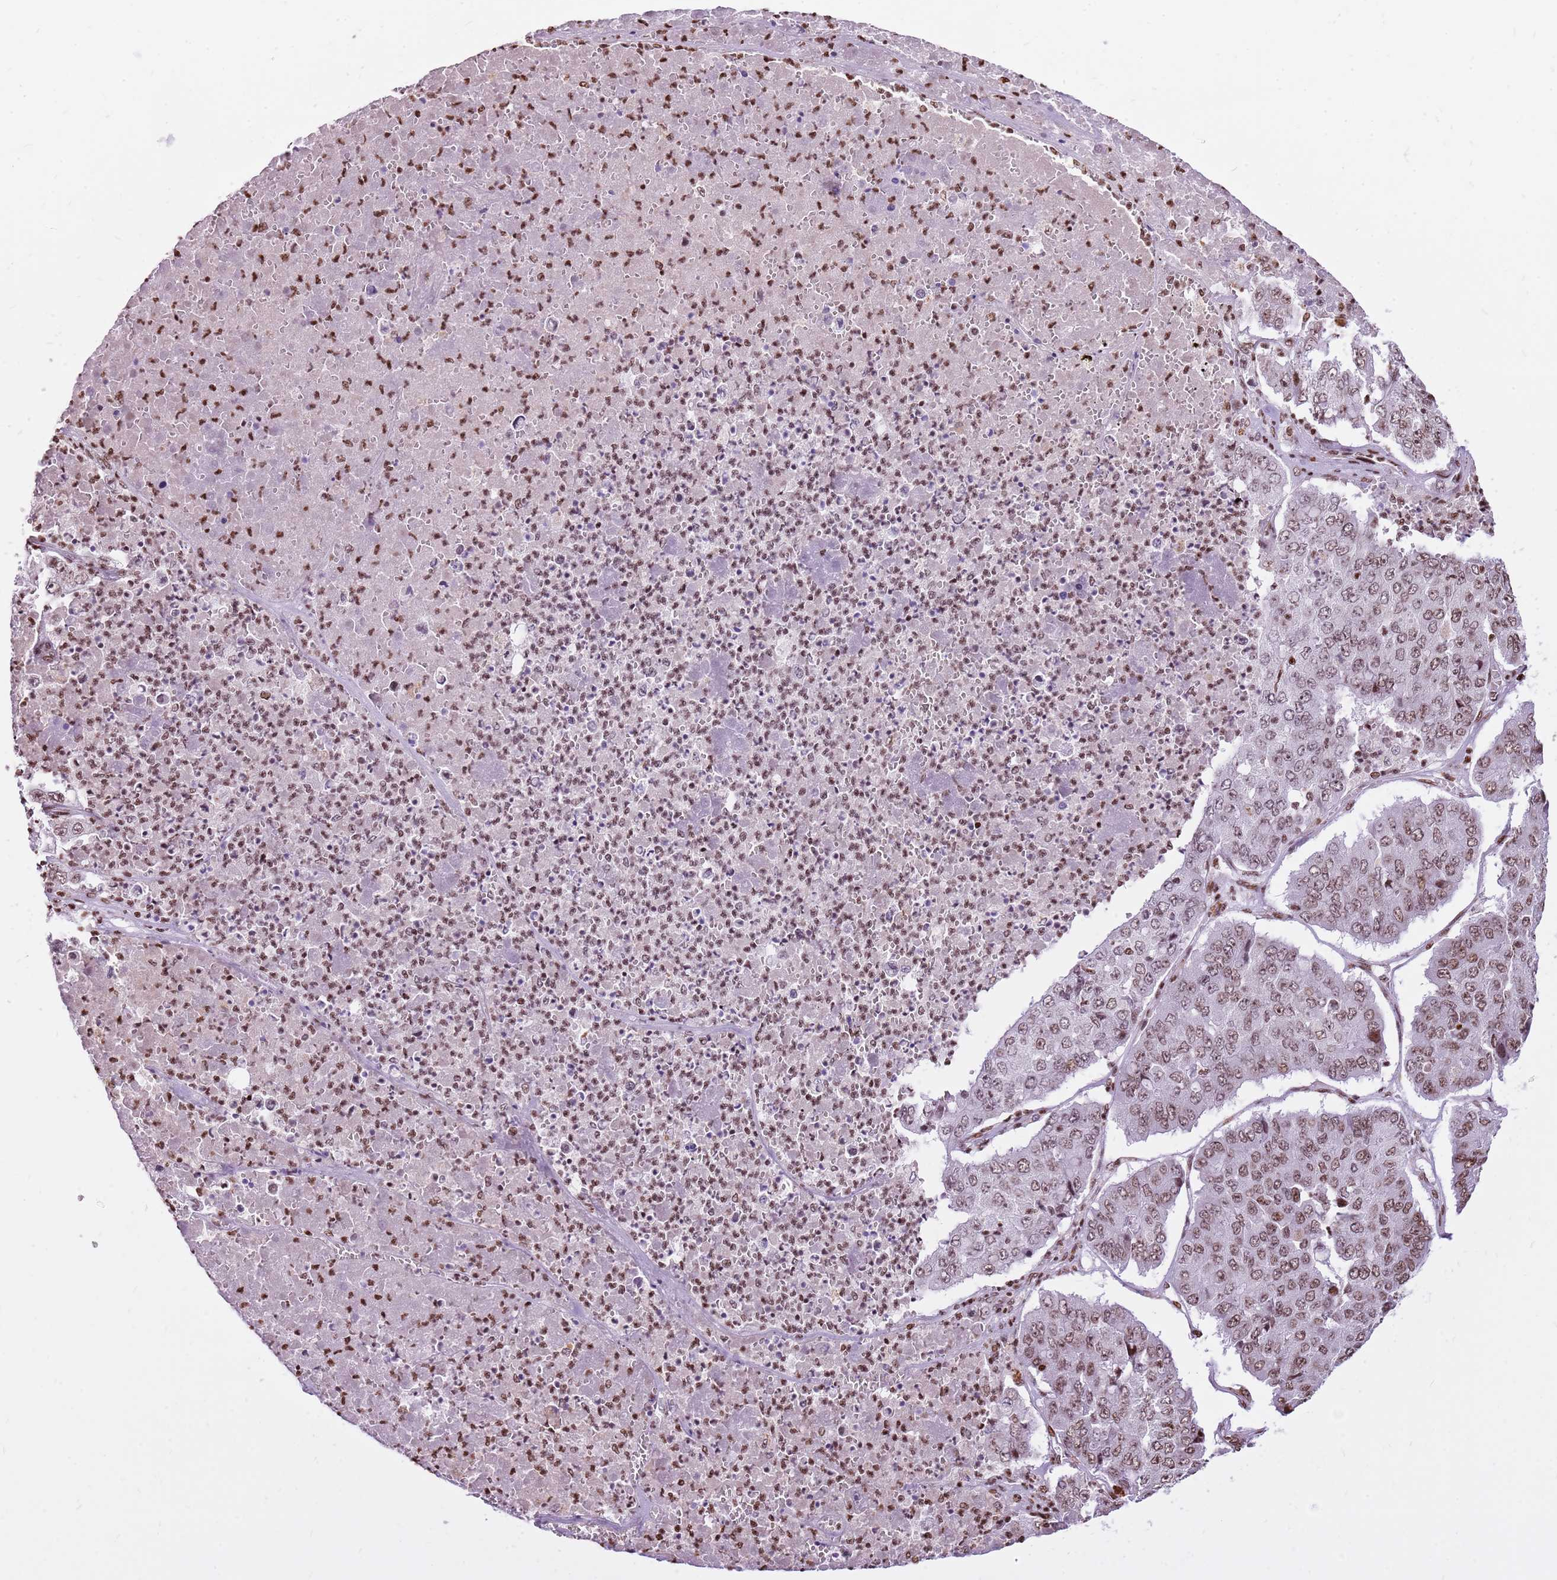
{"staining": {"intensity": "moderate", "quantity": "<25%", "location": "nuclear"}, "tissue": "pancreatic cancer", "cell_type": "Tumor cells", "image_type": "cancer", "snomed": [{"axis": "morphology", "description": "Adenocarcinoma, NOS"}, {"axis": "topography", "description": "Pancreas"}], "caption": "Pancreatic cancer (adenocarcinoma) stained for a protein exhibits moderate nuclear positivity in tumor cells.", "gene": "WASHC4", "patient": {"sex": "male", "age": 50}}